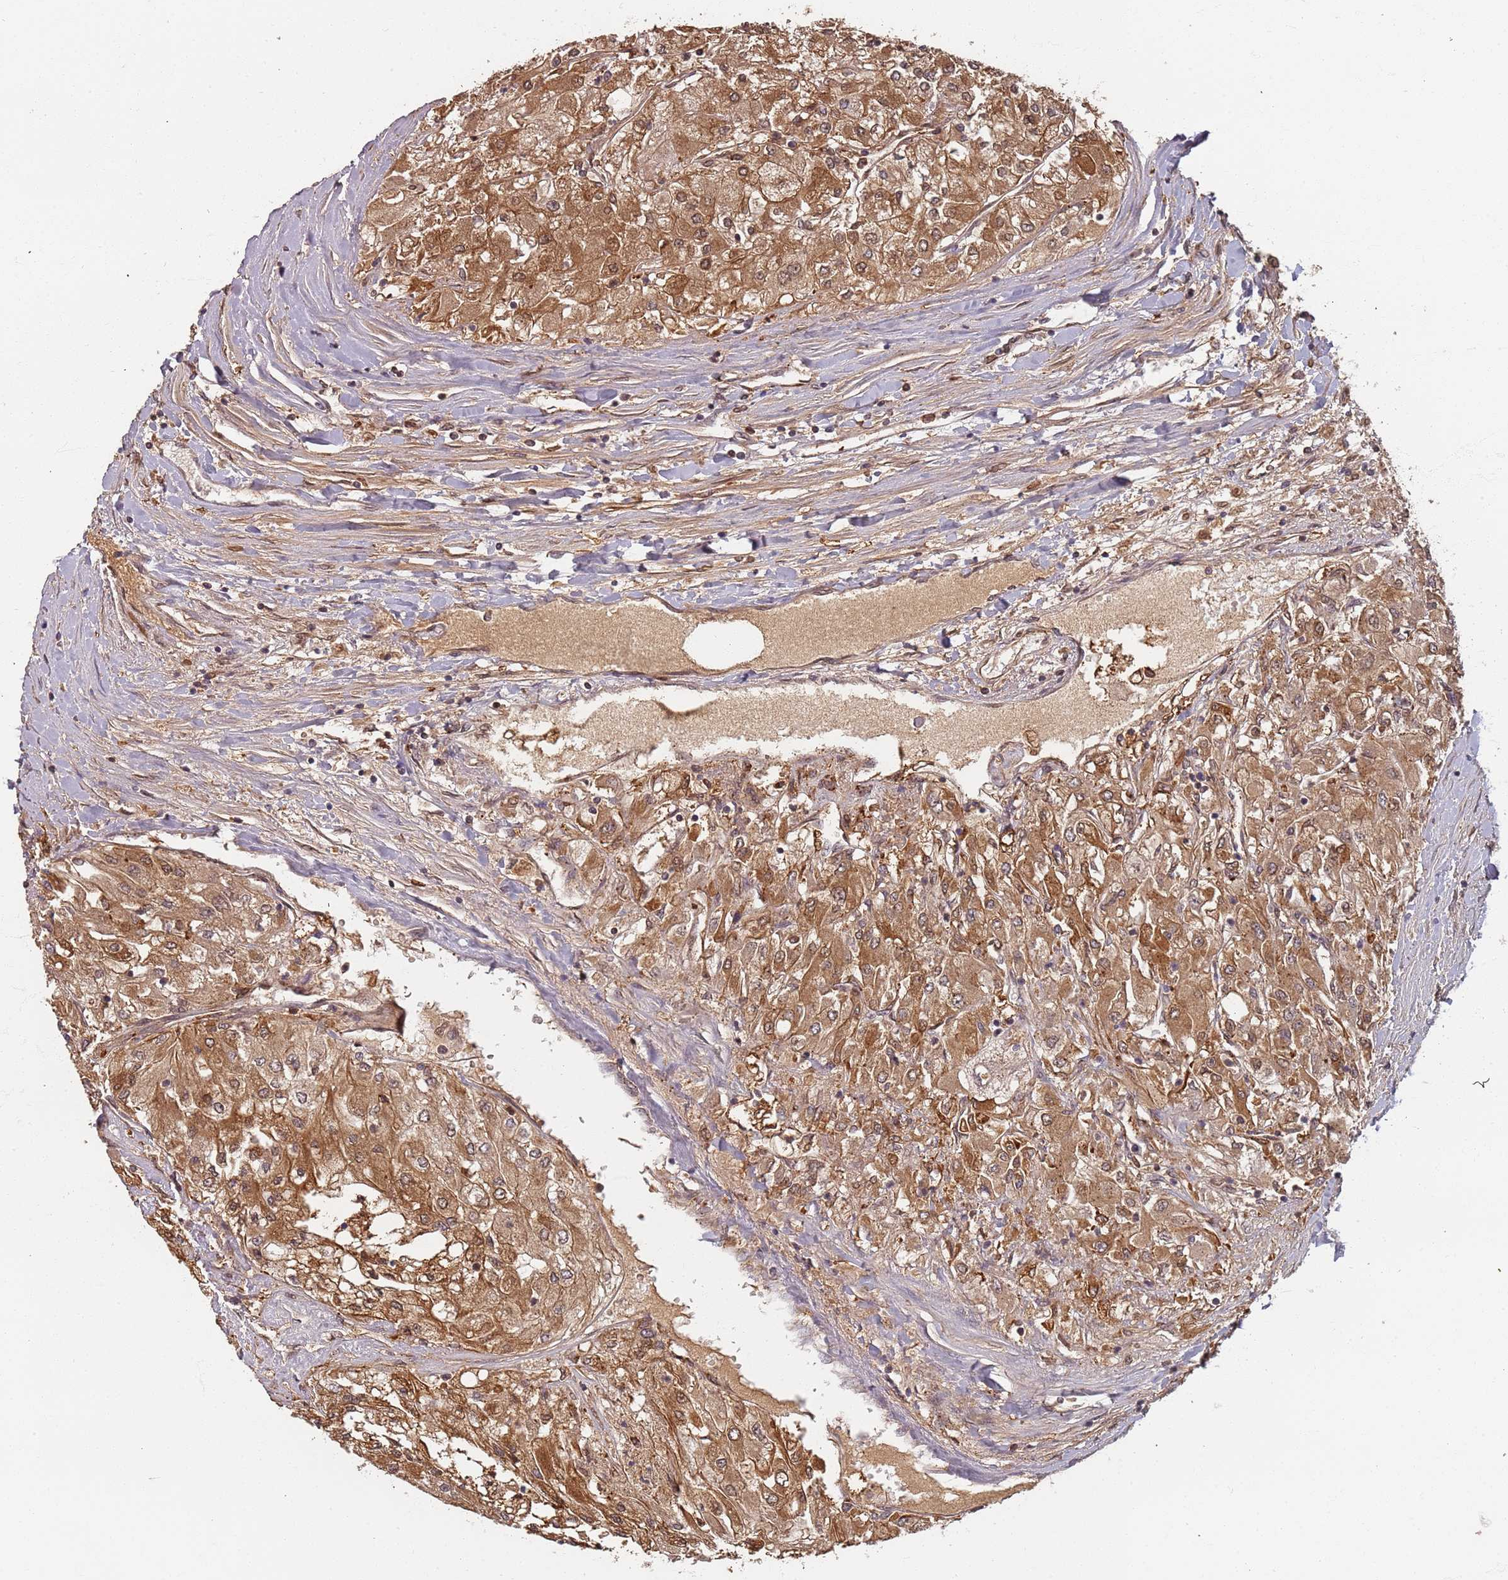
{"staining": {"intensity": "moderate", "quantity": ">75%", "location": "cytoplasmic/membranous,nuclear"}, "tissue": "renal cancer", "cell_type": "Tumor cells", "image_type": "cancer", "snomed": [{"axis": "morphology", "description": "Adenocarcinoma, NOS"}, {"axis": "topography", "description": "Kidney"}], "caption": "DAB immunohistochemical staining of renal cancer displays moderate cytoplasmic/membranous and nuclear protein positivity in about >75% of tumor cells.", "gene": "SDCCAG8", "patient": {"sex": "male", "age": 80}}